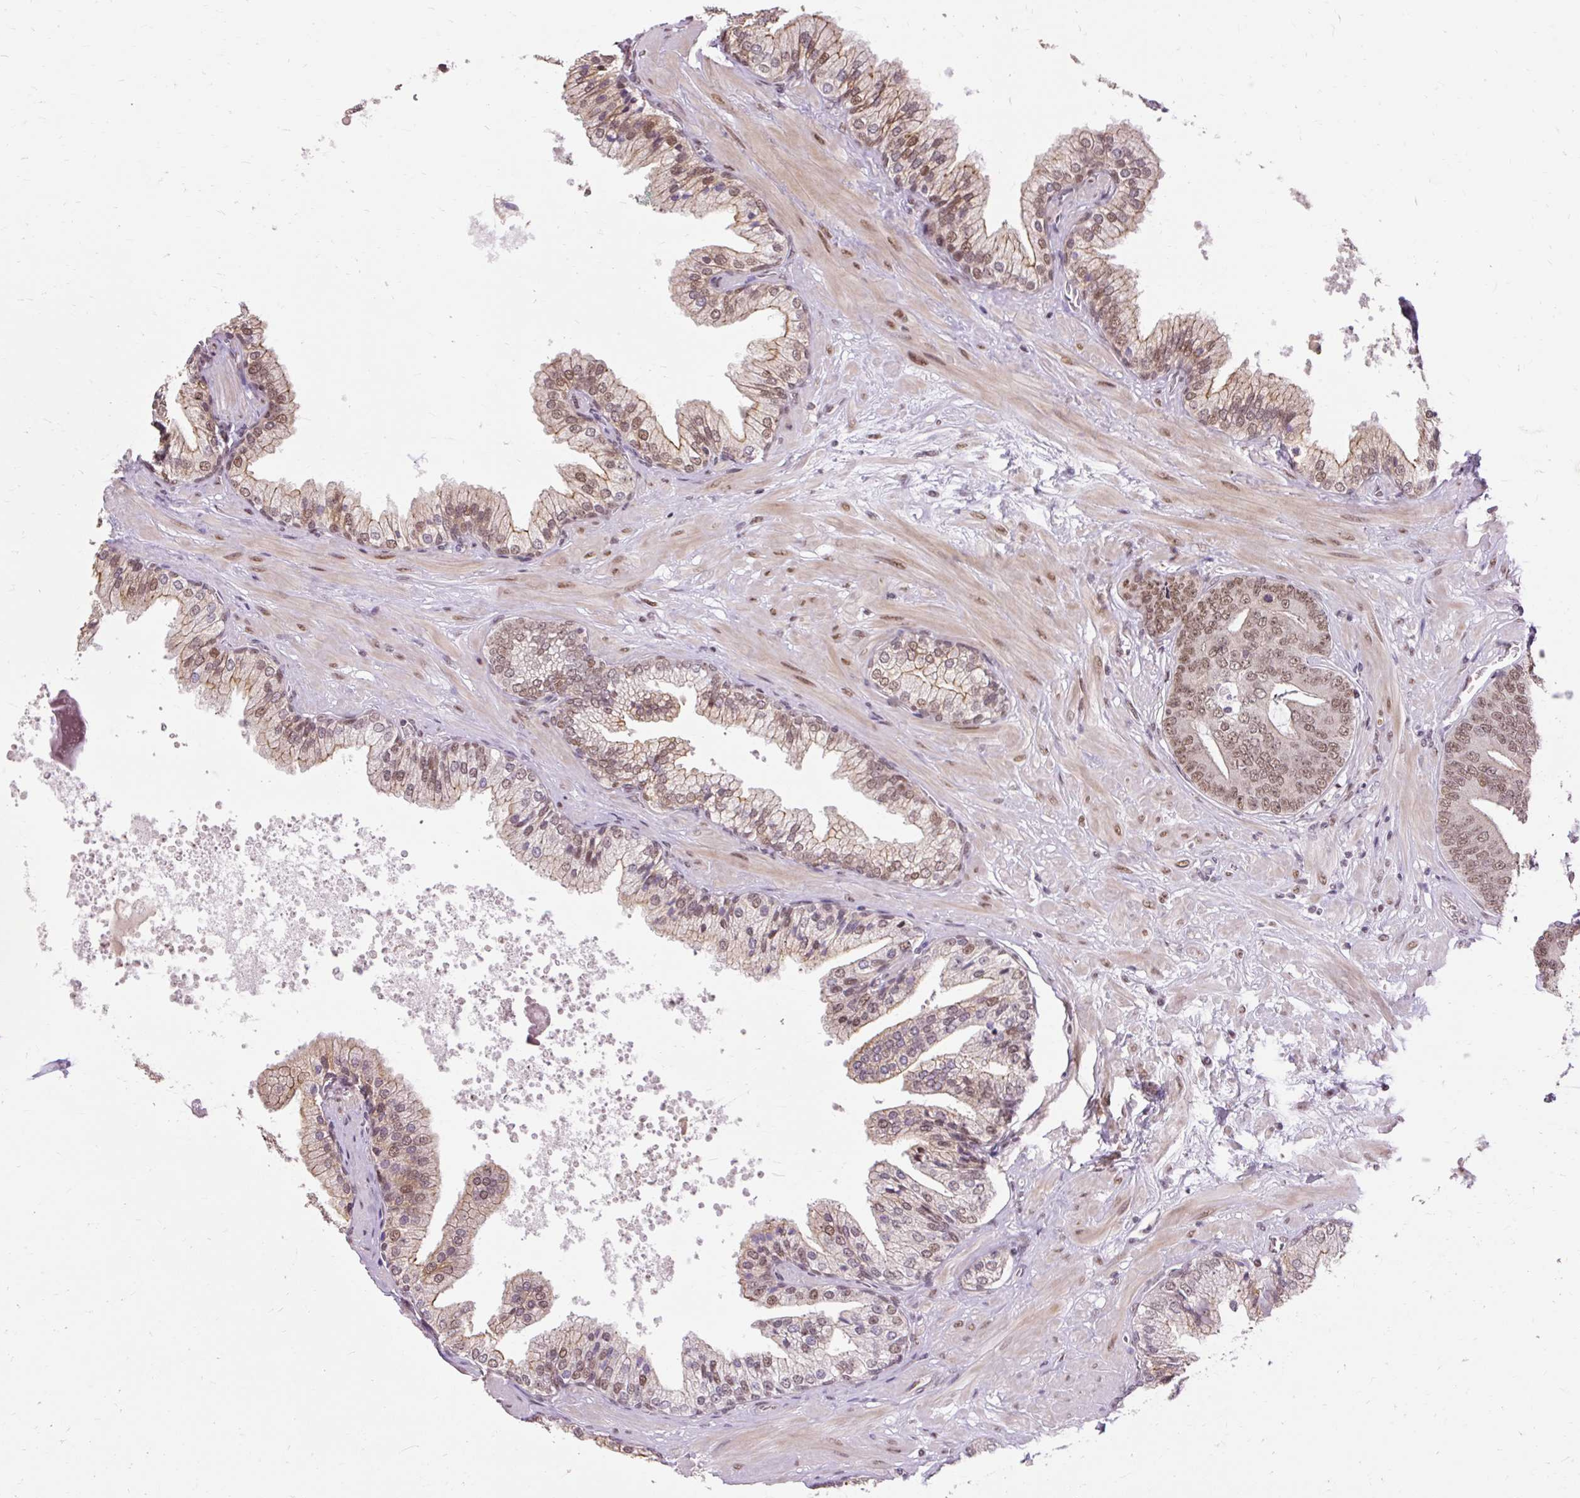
{"staining": {"intensity": "moderate", "quantity": ">75%", "location": "nuclear"}, "tissue": "prostate cancer", "cell_type": "Tumor cells", "image_type": "cancer", "snomed": [{"axis": "morphology", "description": "Adenocarcinoma, High grade"}, {"axis": "topography", "description": "Prostate"}], "caption": "The immunohistochemical stain highlights moderate nuclear positivity in tumor cells of adenocarcinoma (high-grade) (prostate) tissue.", "gene": "NPIPB12", "patient": {"sex": "male", "age": 55}}